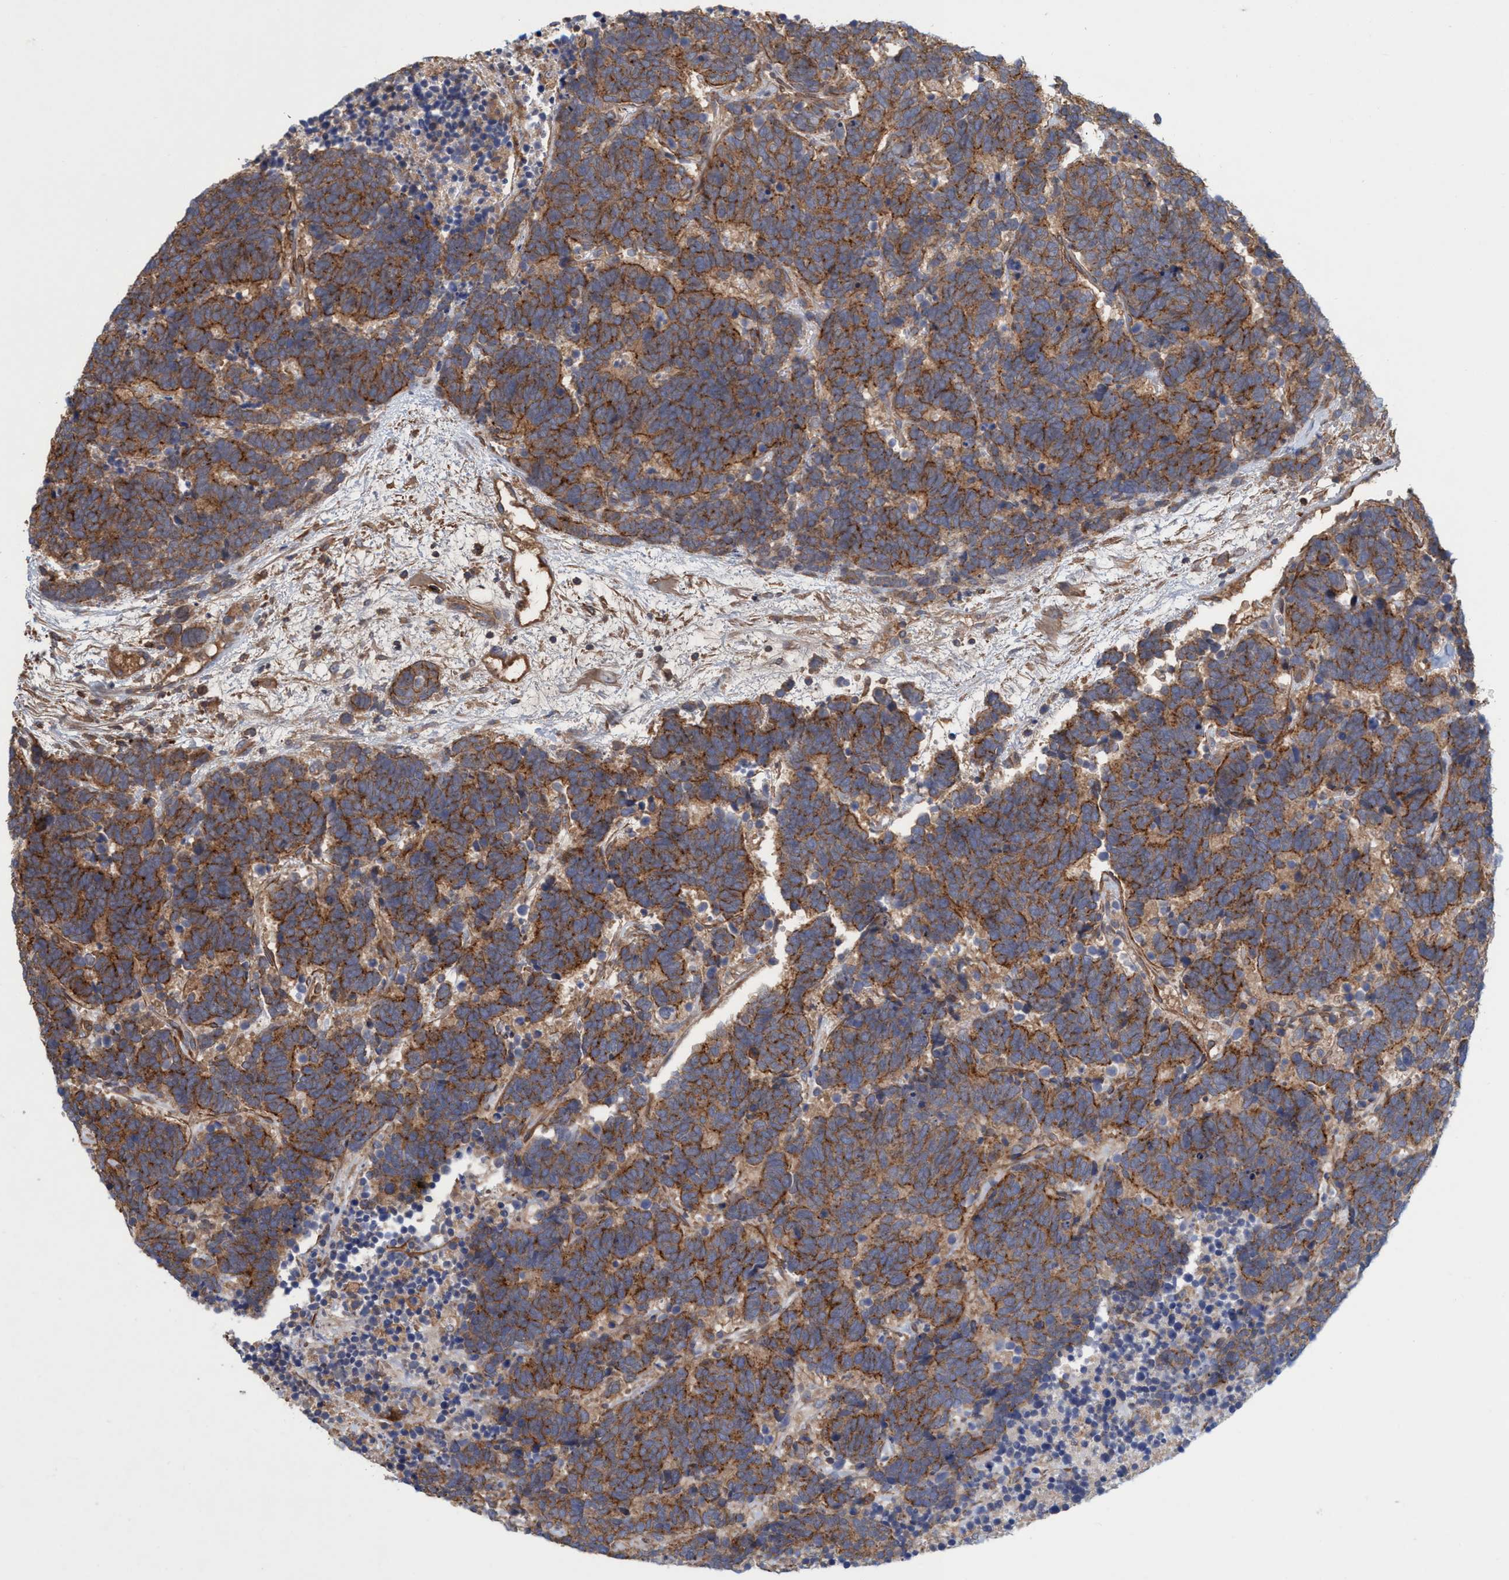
{"staining": {"intensity": "moderate", "quantity": ">75%", "location": "cytoplasmic/membranous"}, "tissue": "carcinoid", "cell_type": "Tumor cells", "image_type": "cancer", "snomed": [{"axis": "morphology", "description": "Carcinoma, NOS"}, {"axis": "morphology", "description": "Carcinoid, malignant, NOS"}, {"axis": "topography", "description": "Urinary bladder"}], "caption": "Human carcinoid stained with a protein marker reveals moderate staining in tumor cells.", "gene": "SPECC1", "patient": {"sex": "male", "age": 57}}